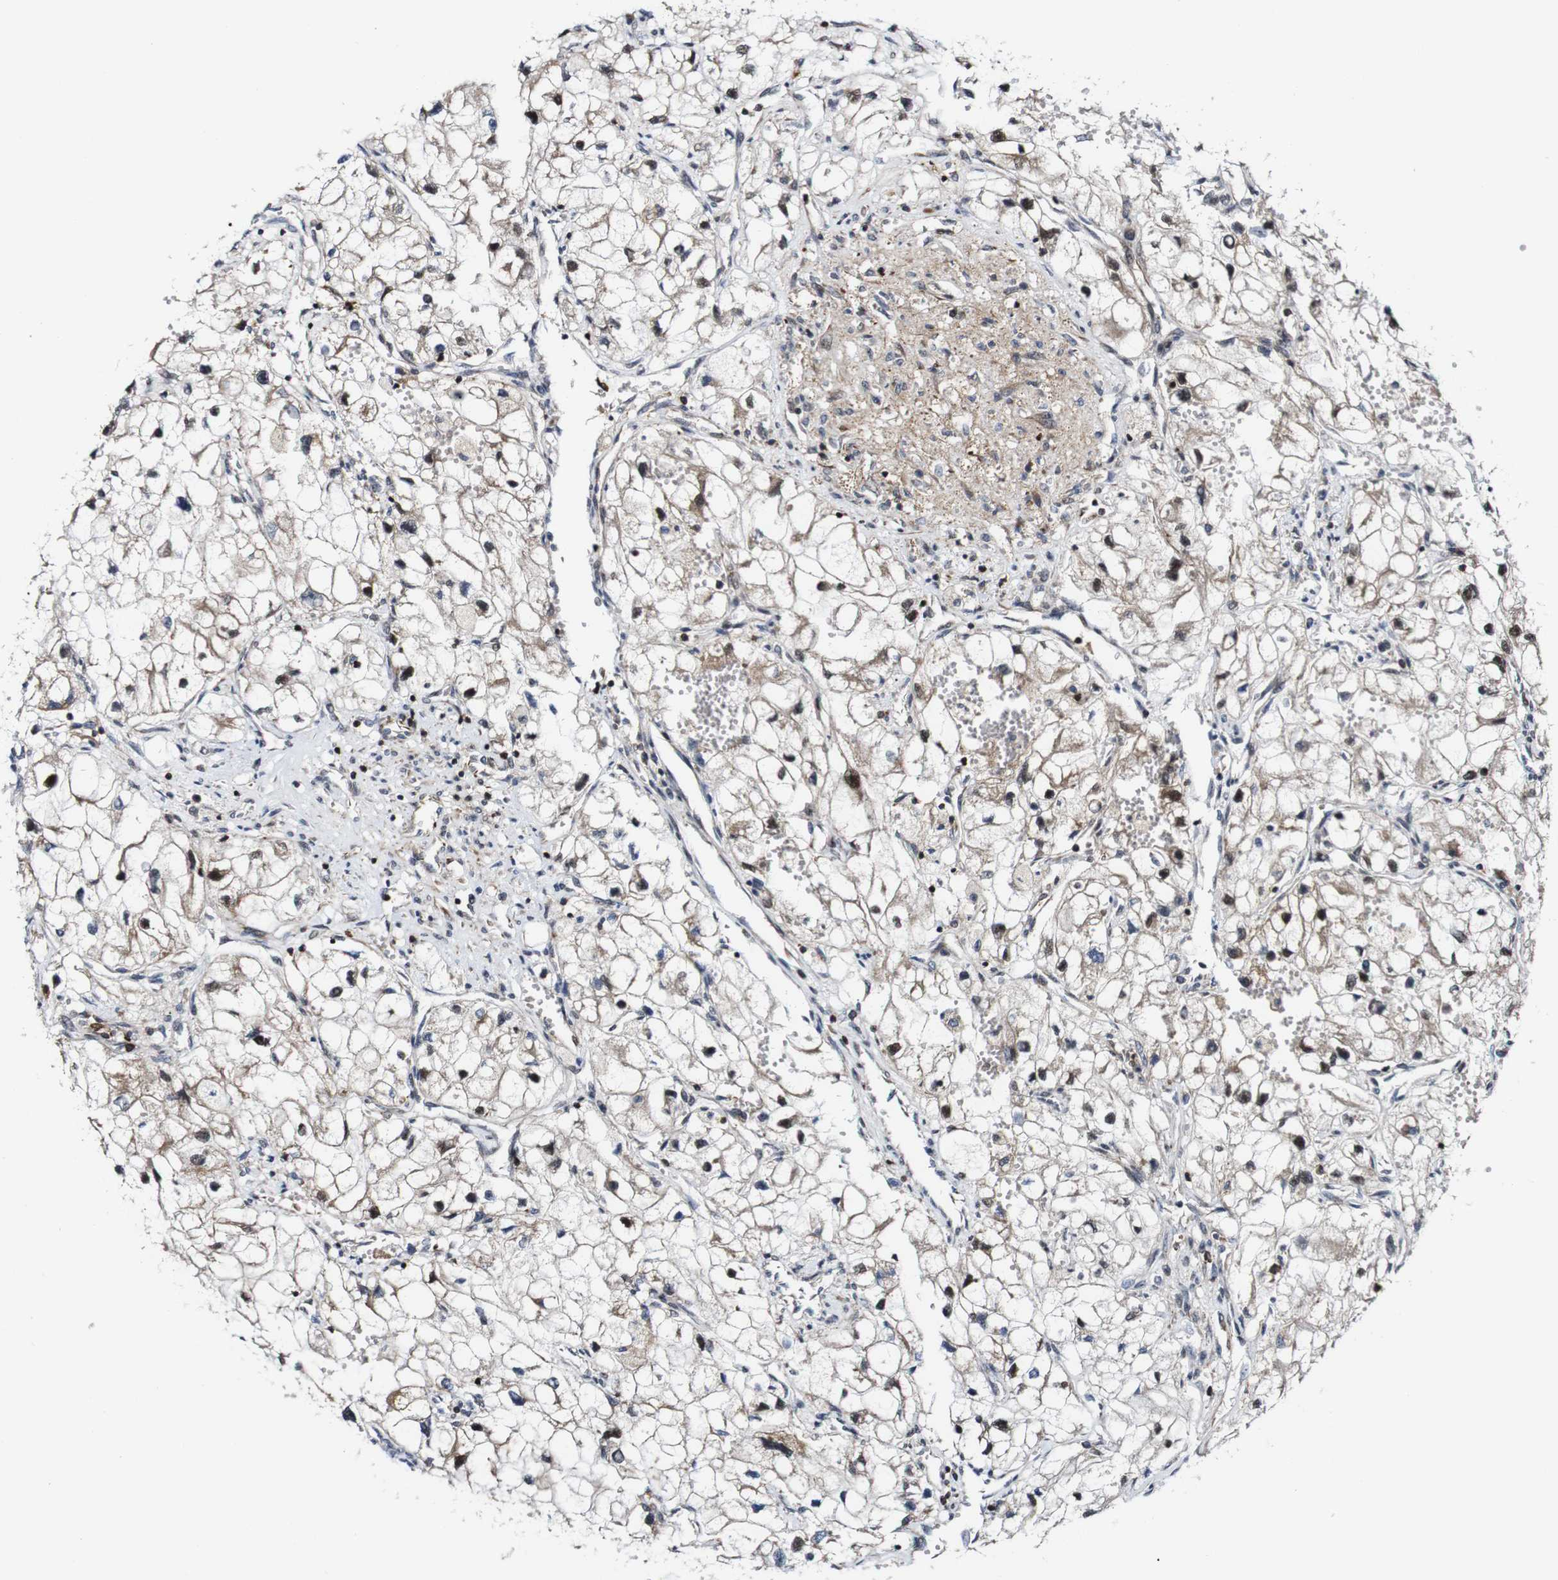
{"staining": {"intensity": "negative", "quantity": "none", "location": "none"}, "tissue": "renal cancer", "cell_type": "Tumor cells", "image_type": "cancer", "snomed": [{"axis": "morphology", "description": "Adenocarcinoma, NOS"}, {"axis": "topography", "description": "Kidney"}], "caption": "Human renal adenocarcinoma stained for a protein using immunohistochemistry demonstrates no staining in tumor cells.", "gene": "JAK2", "patient": {"sex": "female", "age": 70}}